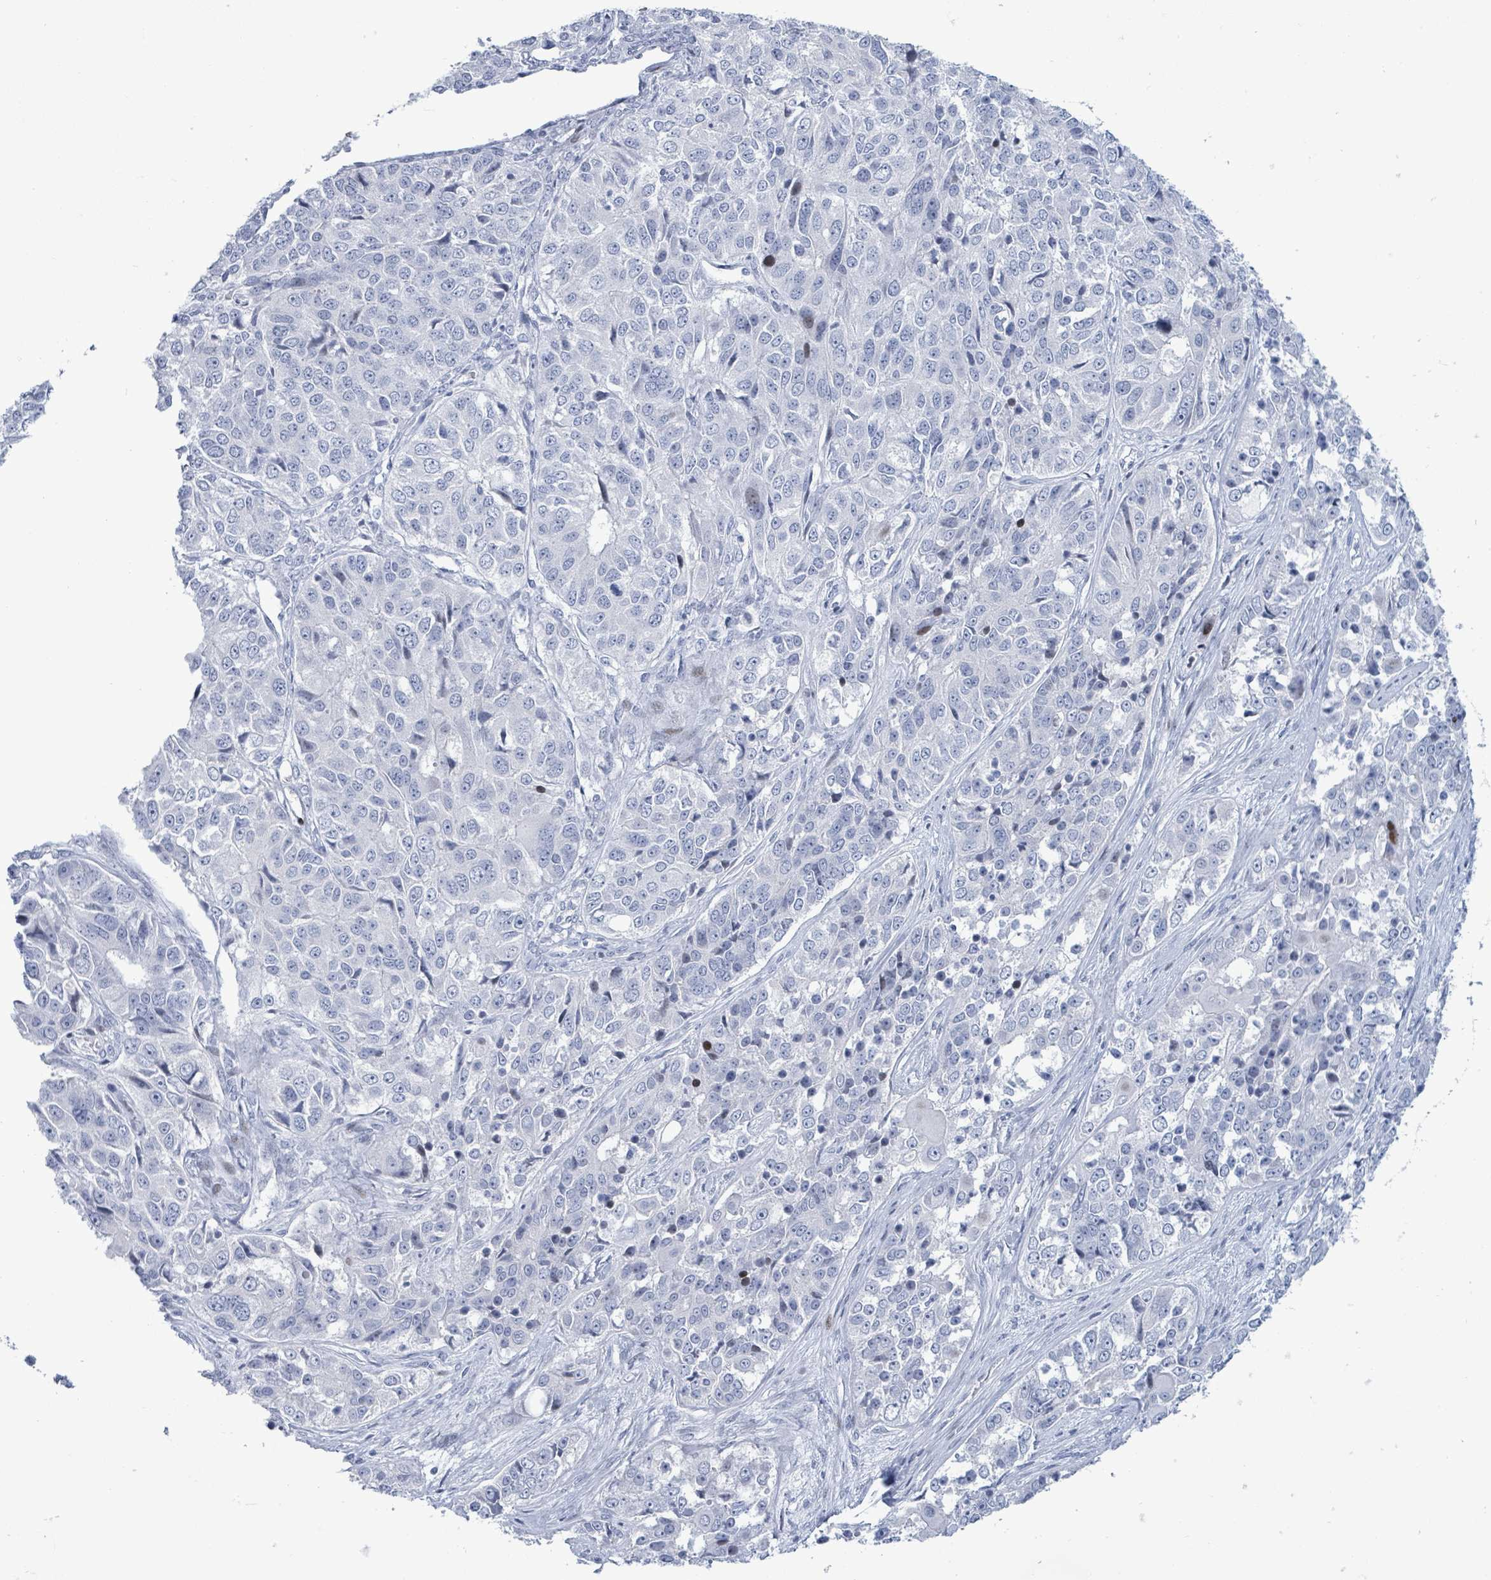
{"staining": {"intensity": "negative", "quantity": "none", "location": "none"}, "tissue": "ovarian cancer", "cell_type": "Tumor cells", "image_type": "cancer", "snomed": [{"axis": "morphology", "description": "Carcinoma, endometroid"}, {"axis": "topography", "description": "Ovary"}], "caption": "The image shows no significant staining in tumor cells of ovarian cancer. (IHC, brightfield microscopy, high magnification).", "gene": "MALL", "patient": {"sex": "female", "age": 51}}